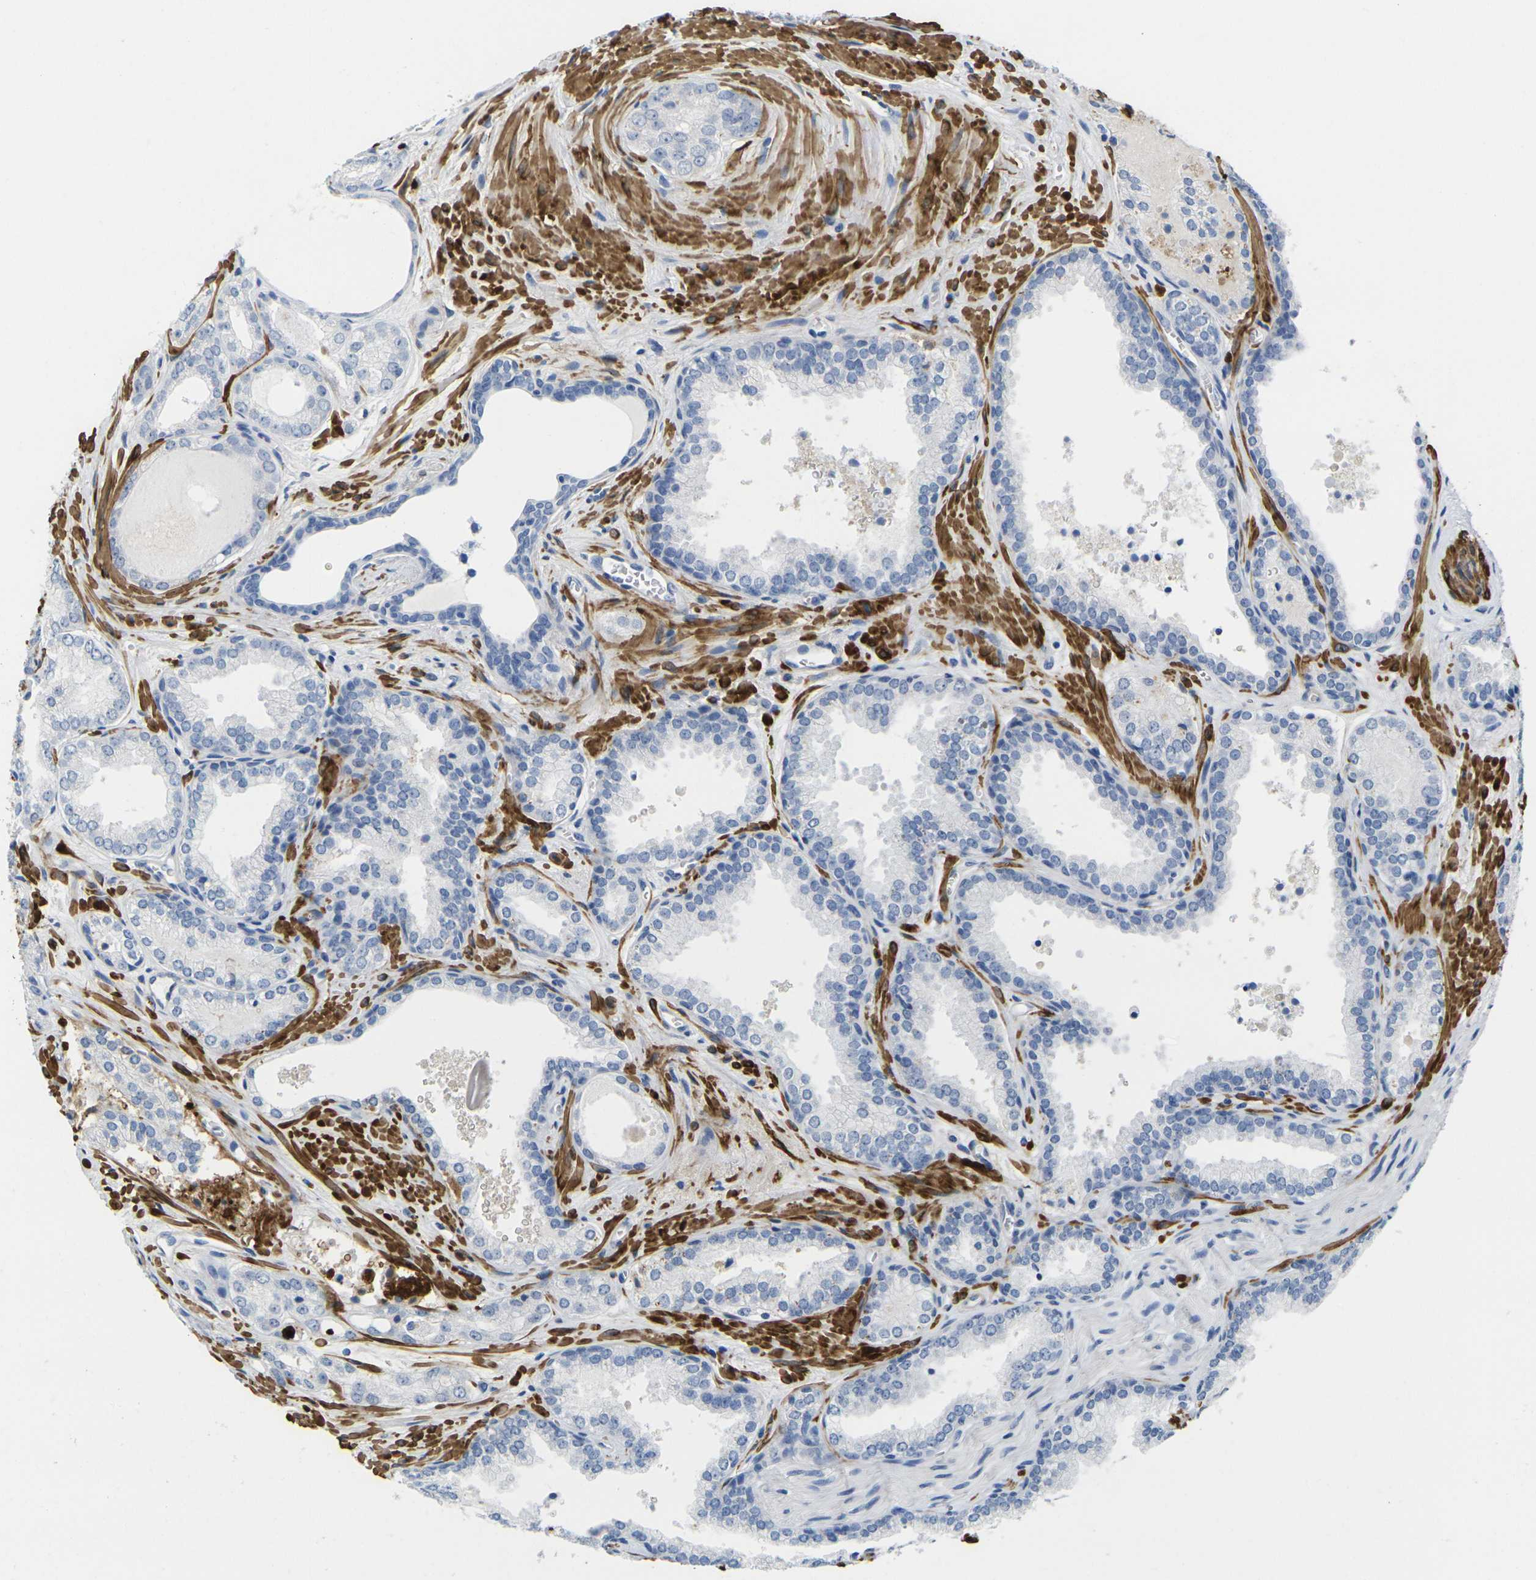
{"staining": {"intensity": "negative", "quantity": "none", "location": "none"}, "tissue": "prostate cancer", "cell_type": "Tumor cells", "image_type": "cancer", "snomed": [{"axis": "morphology", "description": "Adenocarcinoma, Low grade"}, {"axis": "topography", "description": "Prostate"}], "caption": "Human prostate cancer (low-grade adenocarcinoma) stained for a protein using IHC reveals no positivity in tumor cells.", "gene": "CNN1", "patient": {"sex": "male", "age": 60}}